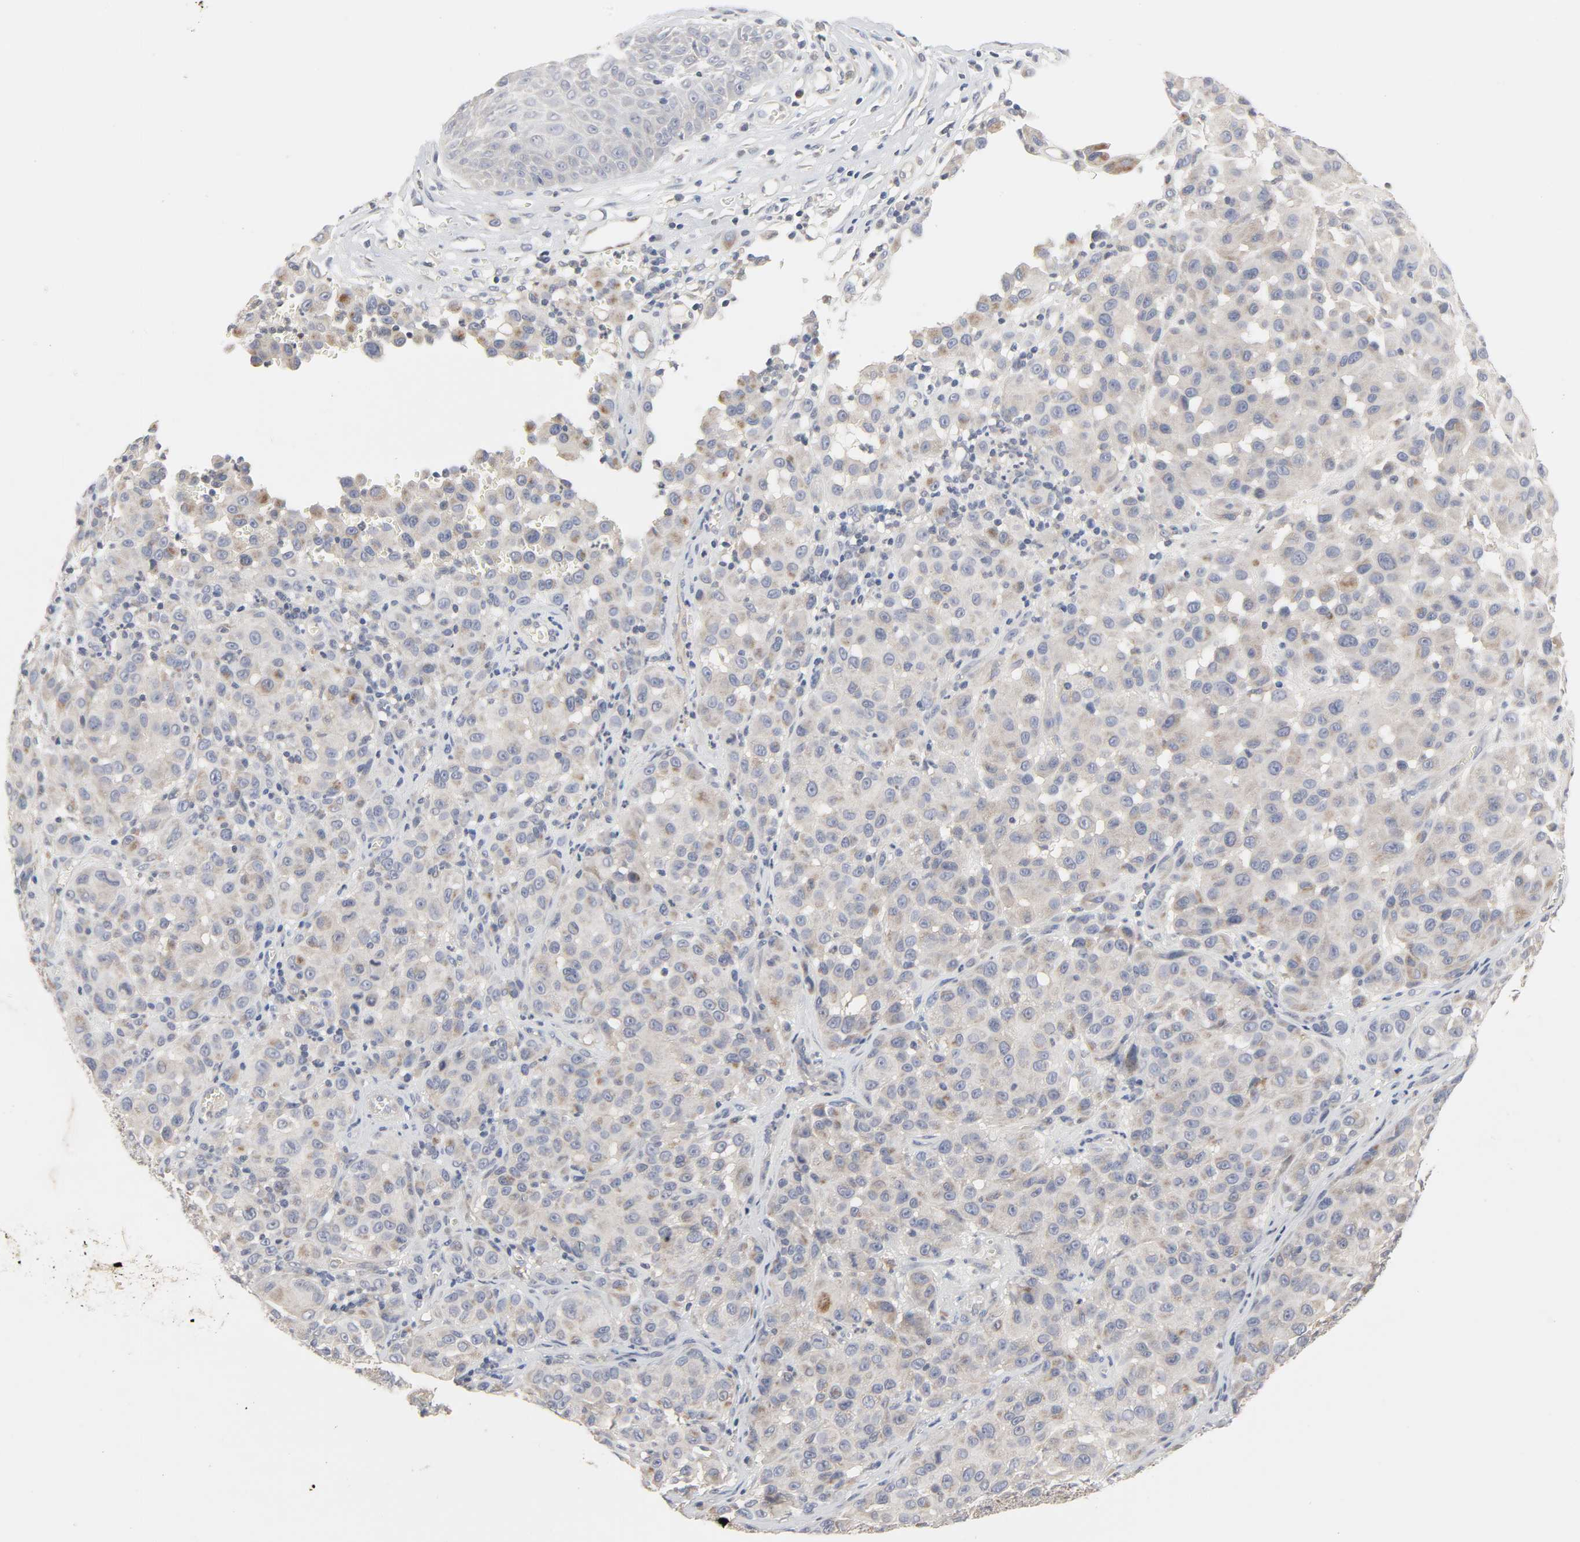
{"staining": {"intensity": "weak", "quantity": "<25%", "location": "cytoplasmic/membranous"}, "tissue": "melanoma", "cell_type": "Tumor cells", "image_type": "cancer", "snomed": [{"axis": "morphology", "description": "Malignant melanoma, NOS"}, {"axis": "topography", "description": "Skin"}], "caption": "This photomicrograph is of melanoma stained with immunohistochemistry to label a protein in brown with the nuclei are counter-stained blue. There is no positivity in tumor cells.", "gene": "CLEC4E", "patient": {"sex": "female", "age": 21}}